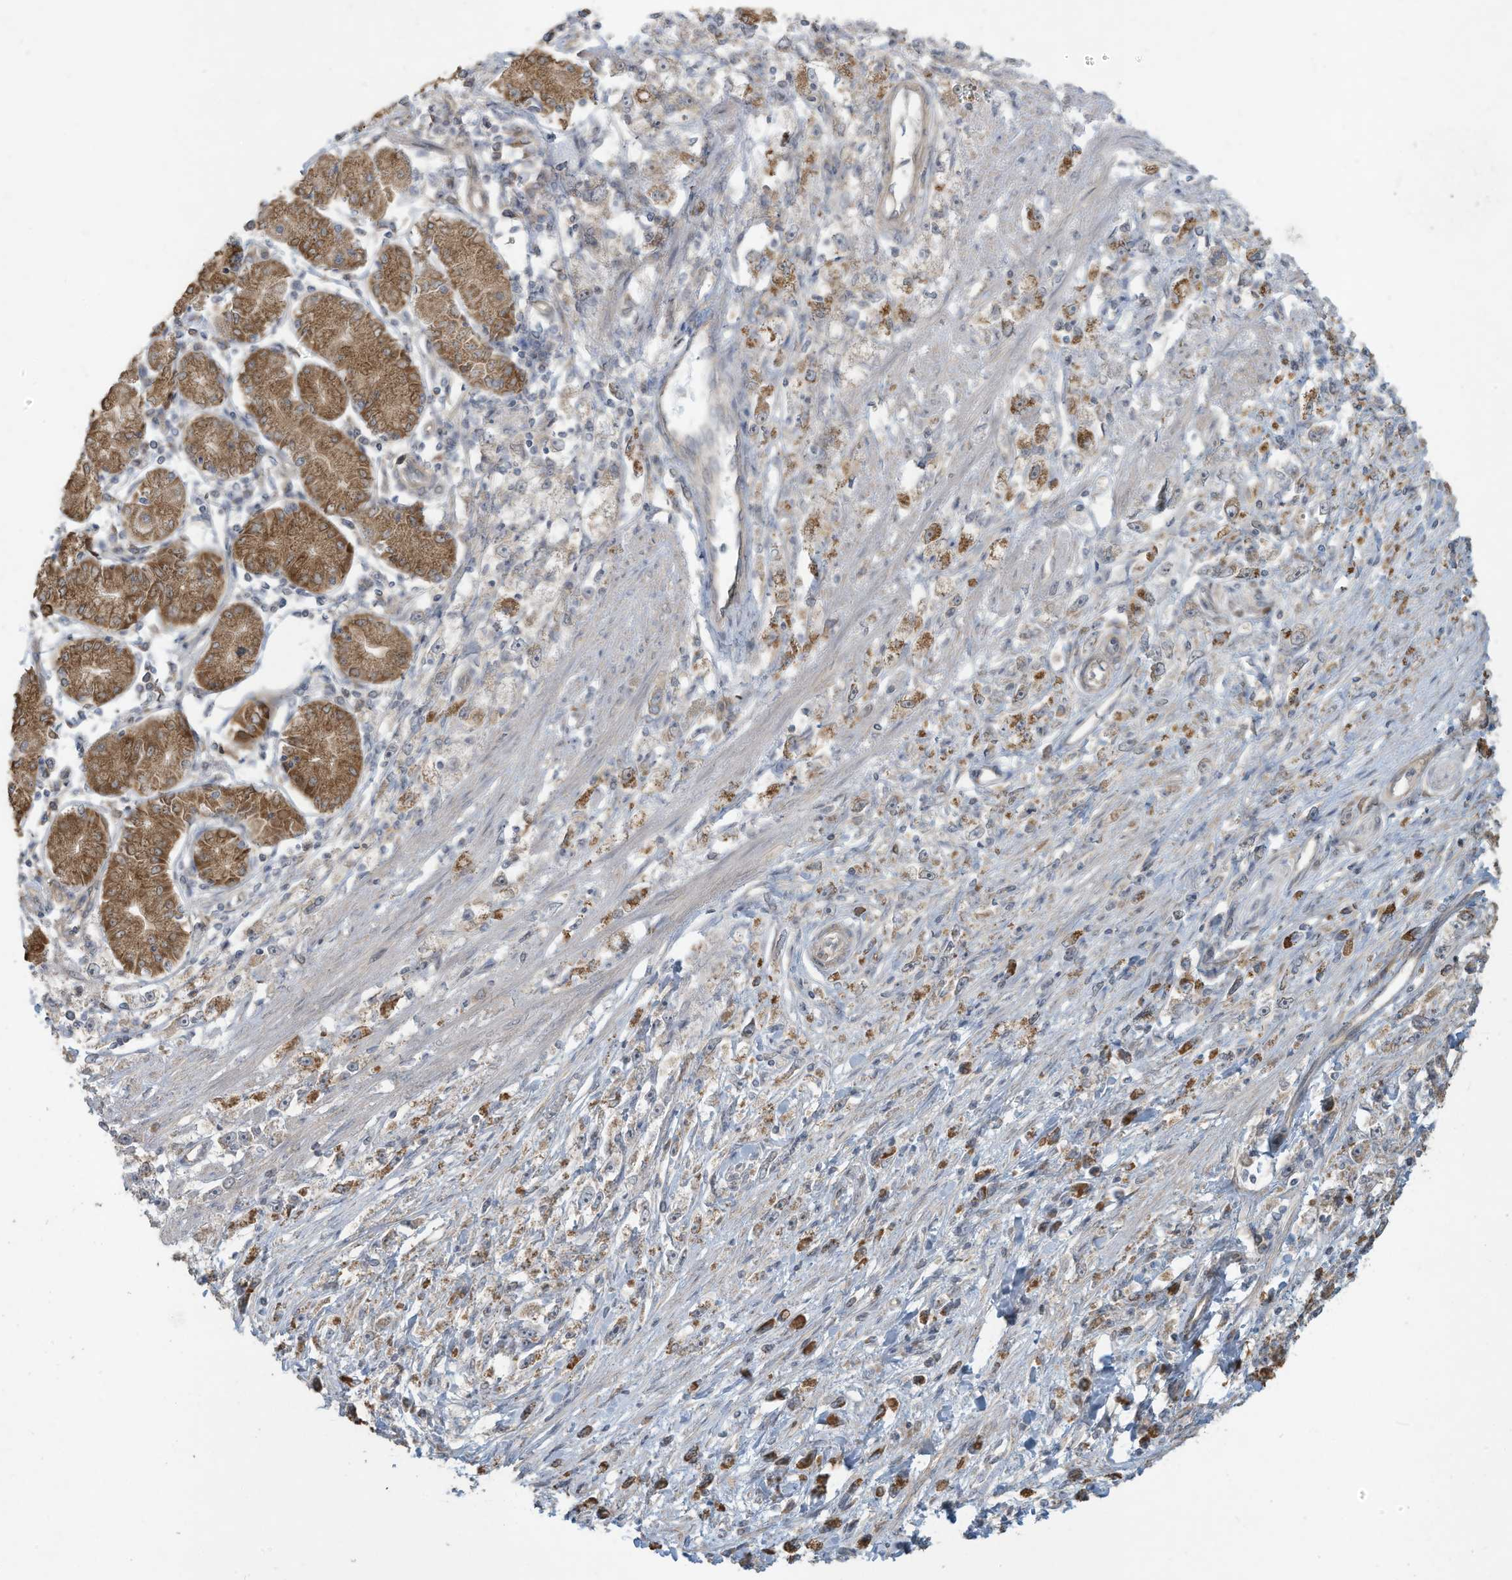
{"staining": {"intensity": "moderate", "quantity": ">75%", "location": "cytoplasmic/membranous"}, "tissue": "stomach cancer", "cell_type": "Tumor cells", "image_type": "cancer", "snomed": [{"axis": "morphology", "description": "Adenocarcinoma, NOS"}, {"axis": "topography", "description": "Stomach"}], "caption": "Stomach cancer tissue reveals moderate cytoplasmic/membranous expression in about >75% of tumor cells", "gene": "MAGIX", "patient": {"sex": "female", "age": 59}}